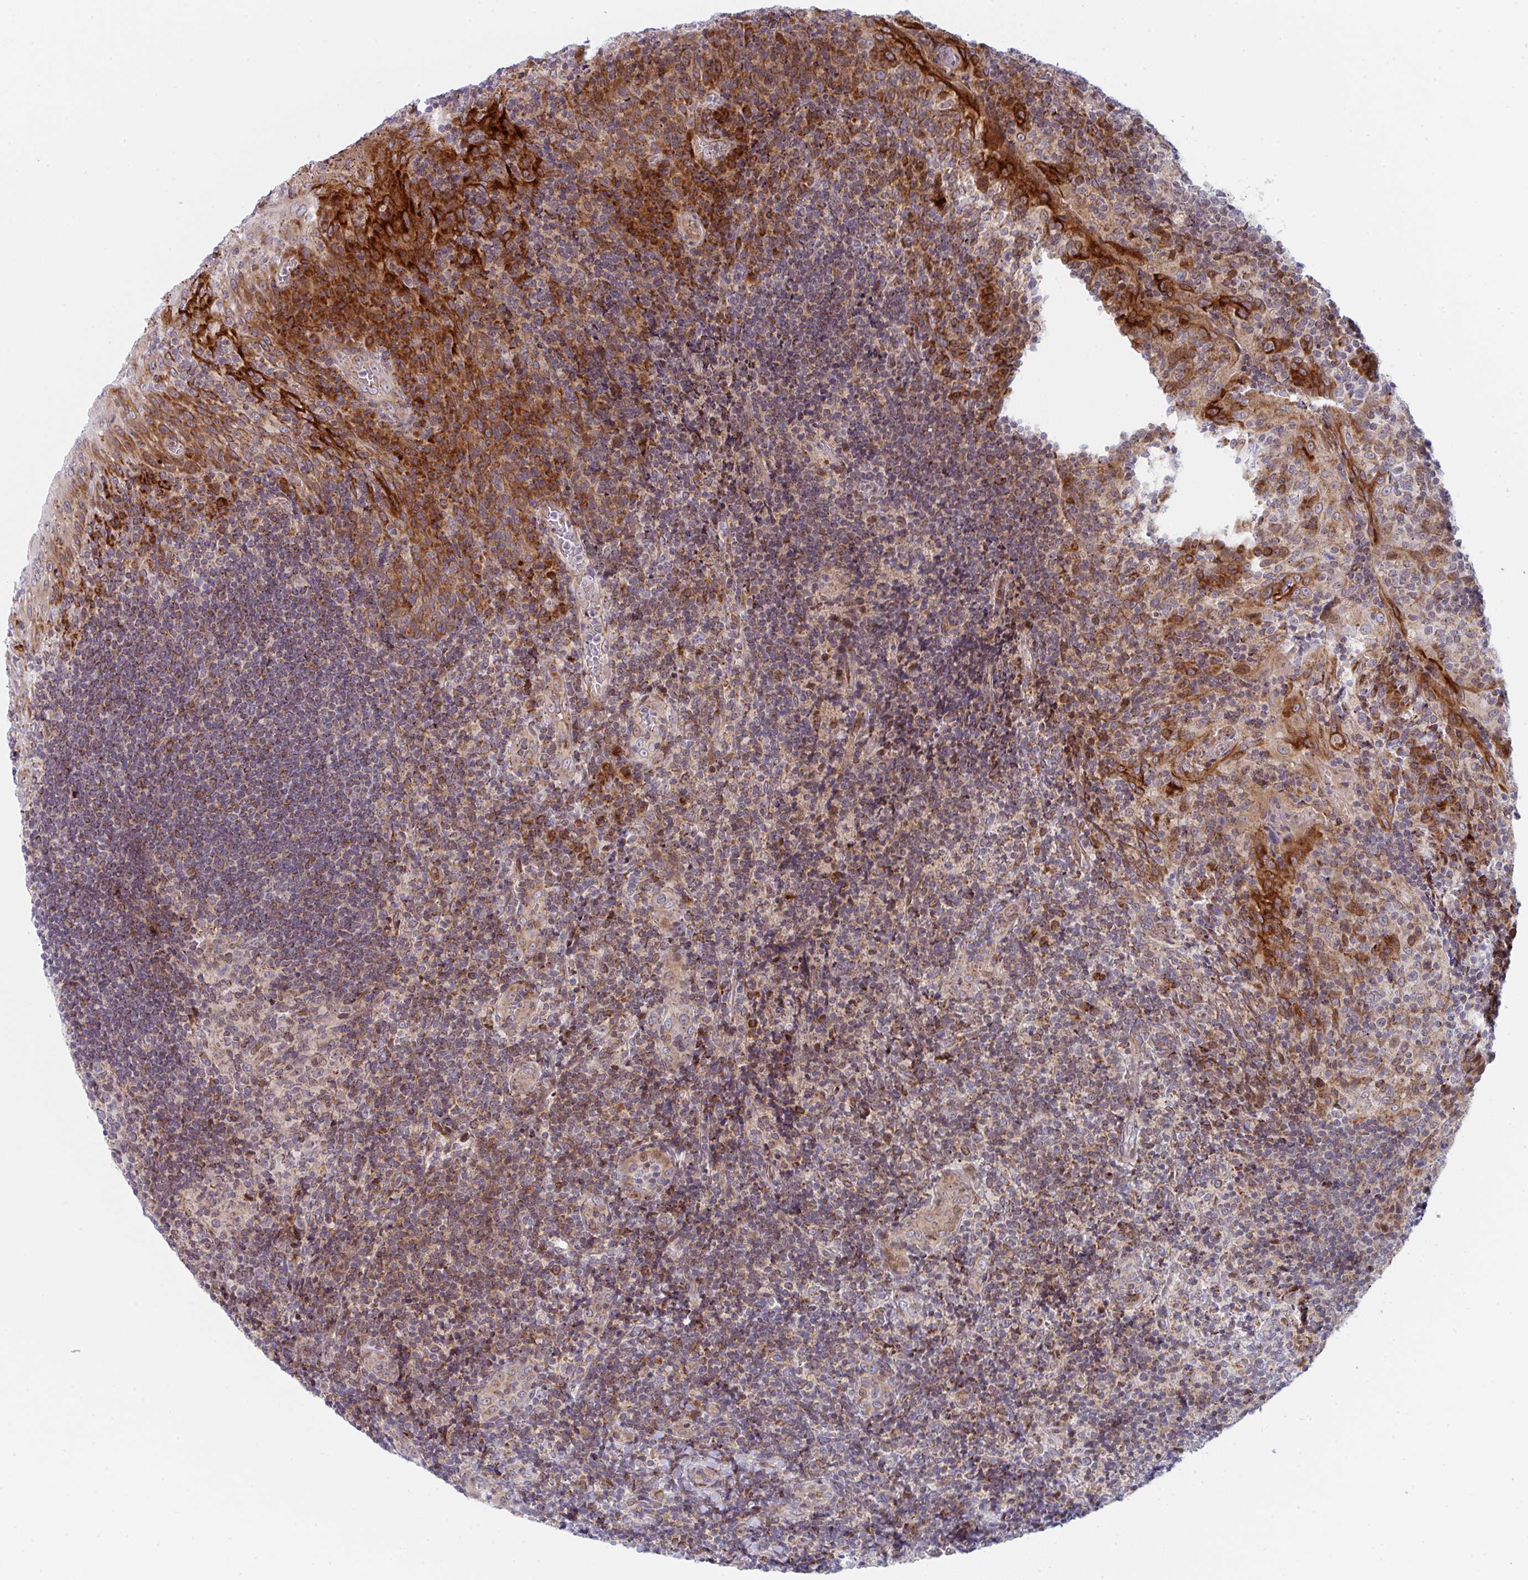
{"staining": {"intensity": "moderate", "quantity": "25%-75%", "location": "cytoplasmic/membranous"}, "tissue": "tonsil", "cell_type": "Germinal center cells", "image_type": "normal", "snomed": [{"axis": "morphology", "description": "Normal tissue, NOS"}, {"axis": "topography", "description": "Tonsil"}], "caption": "This photomicrograph reveals IHC staining of unremarkable human tonsil, with medium moderate cytoplasmic/membranous positivity in about 25%-75% of germinal center cells.", "gene": "PRKCH", "patient": {"sex": "male", "age": 17}}